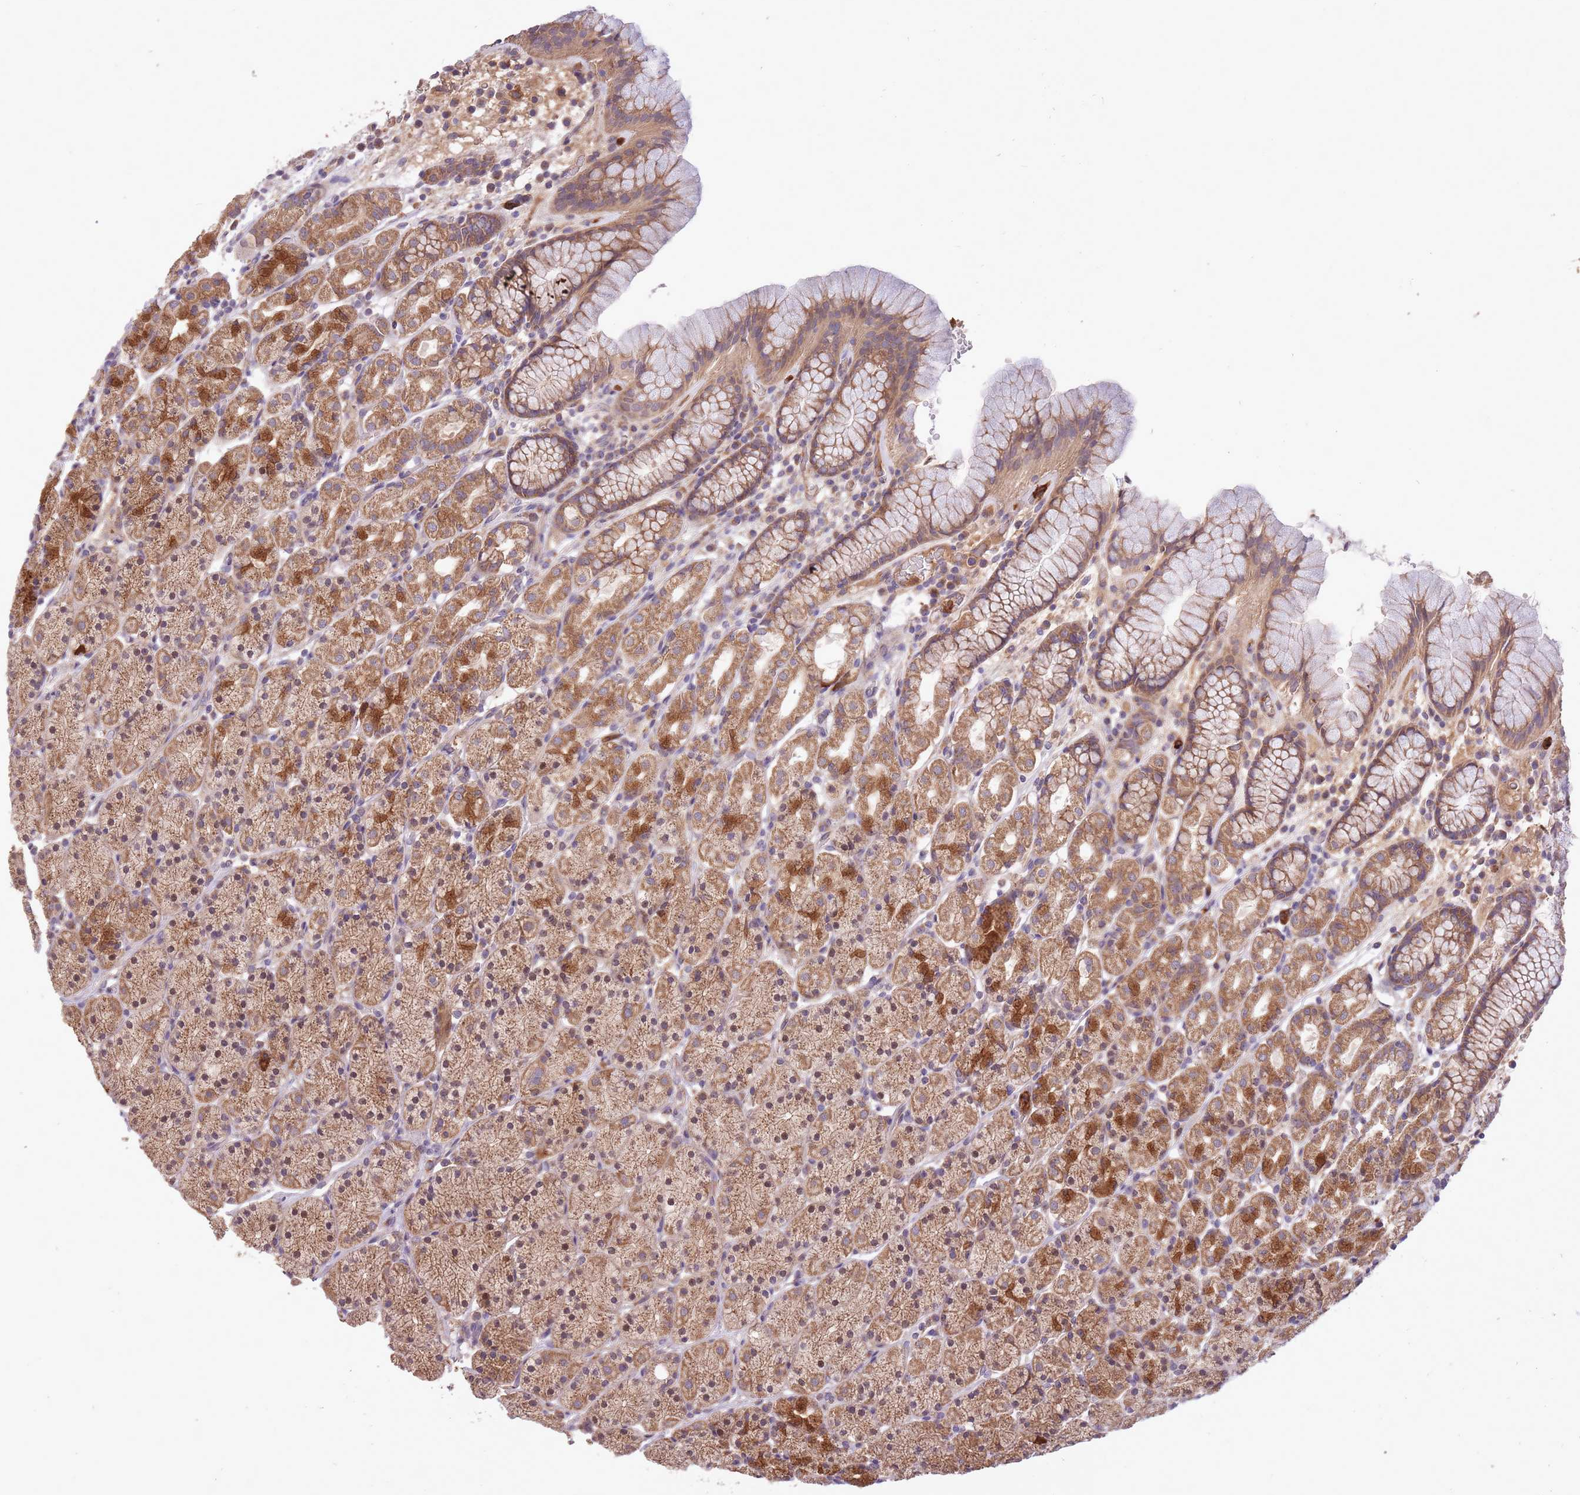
{"staining": {"intensity": "strong", "quantity": ">75%", "location": "cytoplasmic/membranous"}, "tissue": "stomach", "cell_type": "Glandular cells", "image_type": "normal", "snomed": [{"axis": "morphology", "description": "Normal tissue, NOS"}, {"axis": "topography", "description": "Stomach, upper"}, {"axis": "topography", "description": "Stomach"}], "caption": "Glandular cells show high levels of strong cytoplasmic/membranous staining in about >75% of cells in normal human stomach.", "gene": "IGF2BP2", "patient": {"sex": "male", "age": 62}}